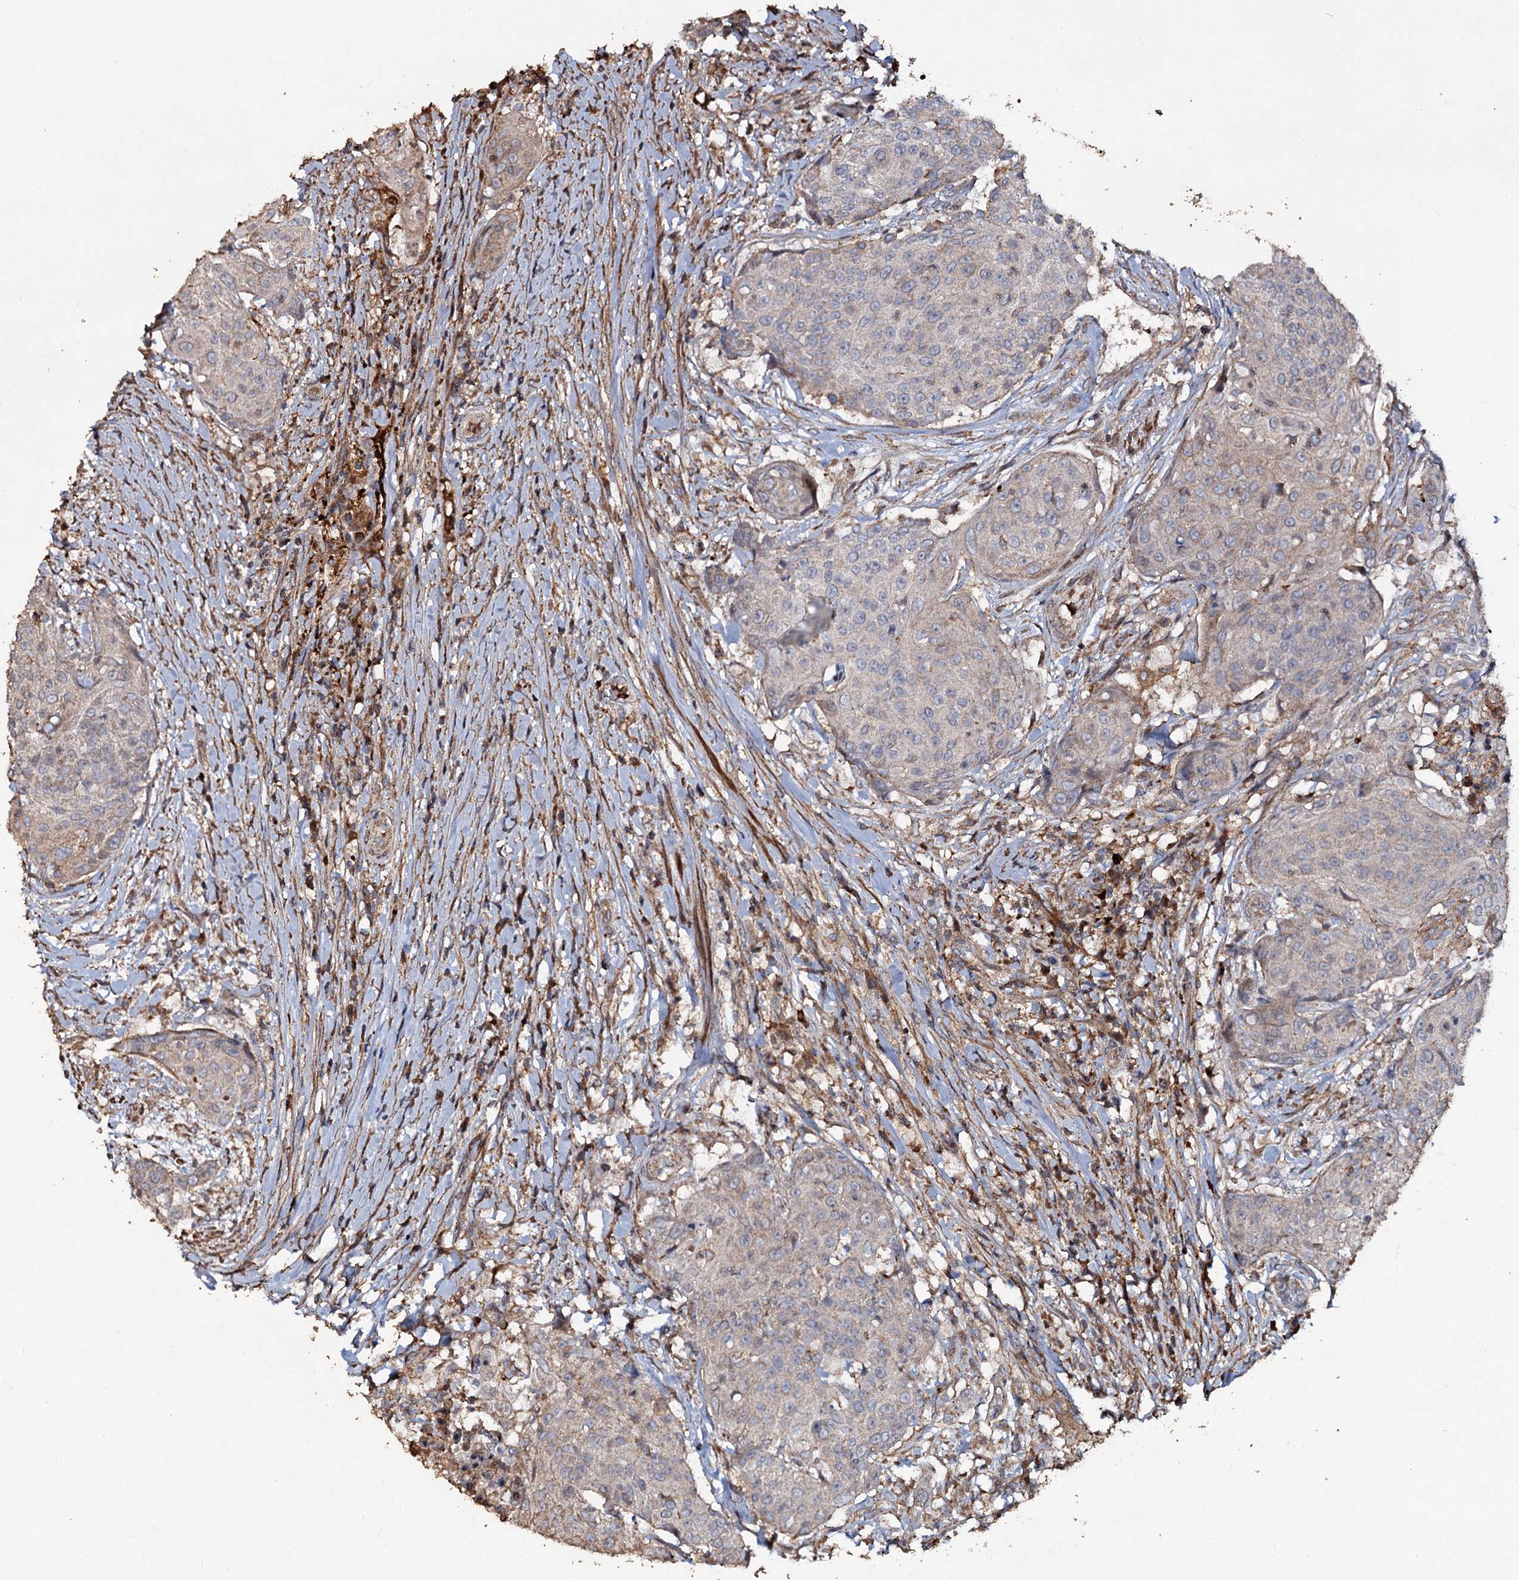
{"staining": {"intensity": "negative", "quantity": "none", "location": "none"}, "tissue": "urothelial cancer", "cell_type": "Tumor cells", "image_type": "cancer", "snomed": [{"axis": "morphology", "description": "Urothelial carcinoma, High grade"}, {"axis": "topography", "description": "Urinary bladder"}], "caption": "This is an immunohistochemistry (IHC) micrograph of urothelial cancer. There is no expression in tumor cells.", "gene": "NOTCH2NLA", "patient": {"sex": "female", "age": 63}}